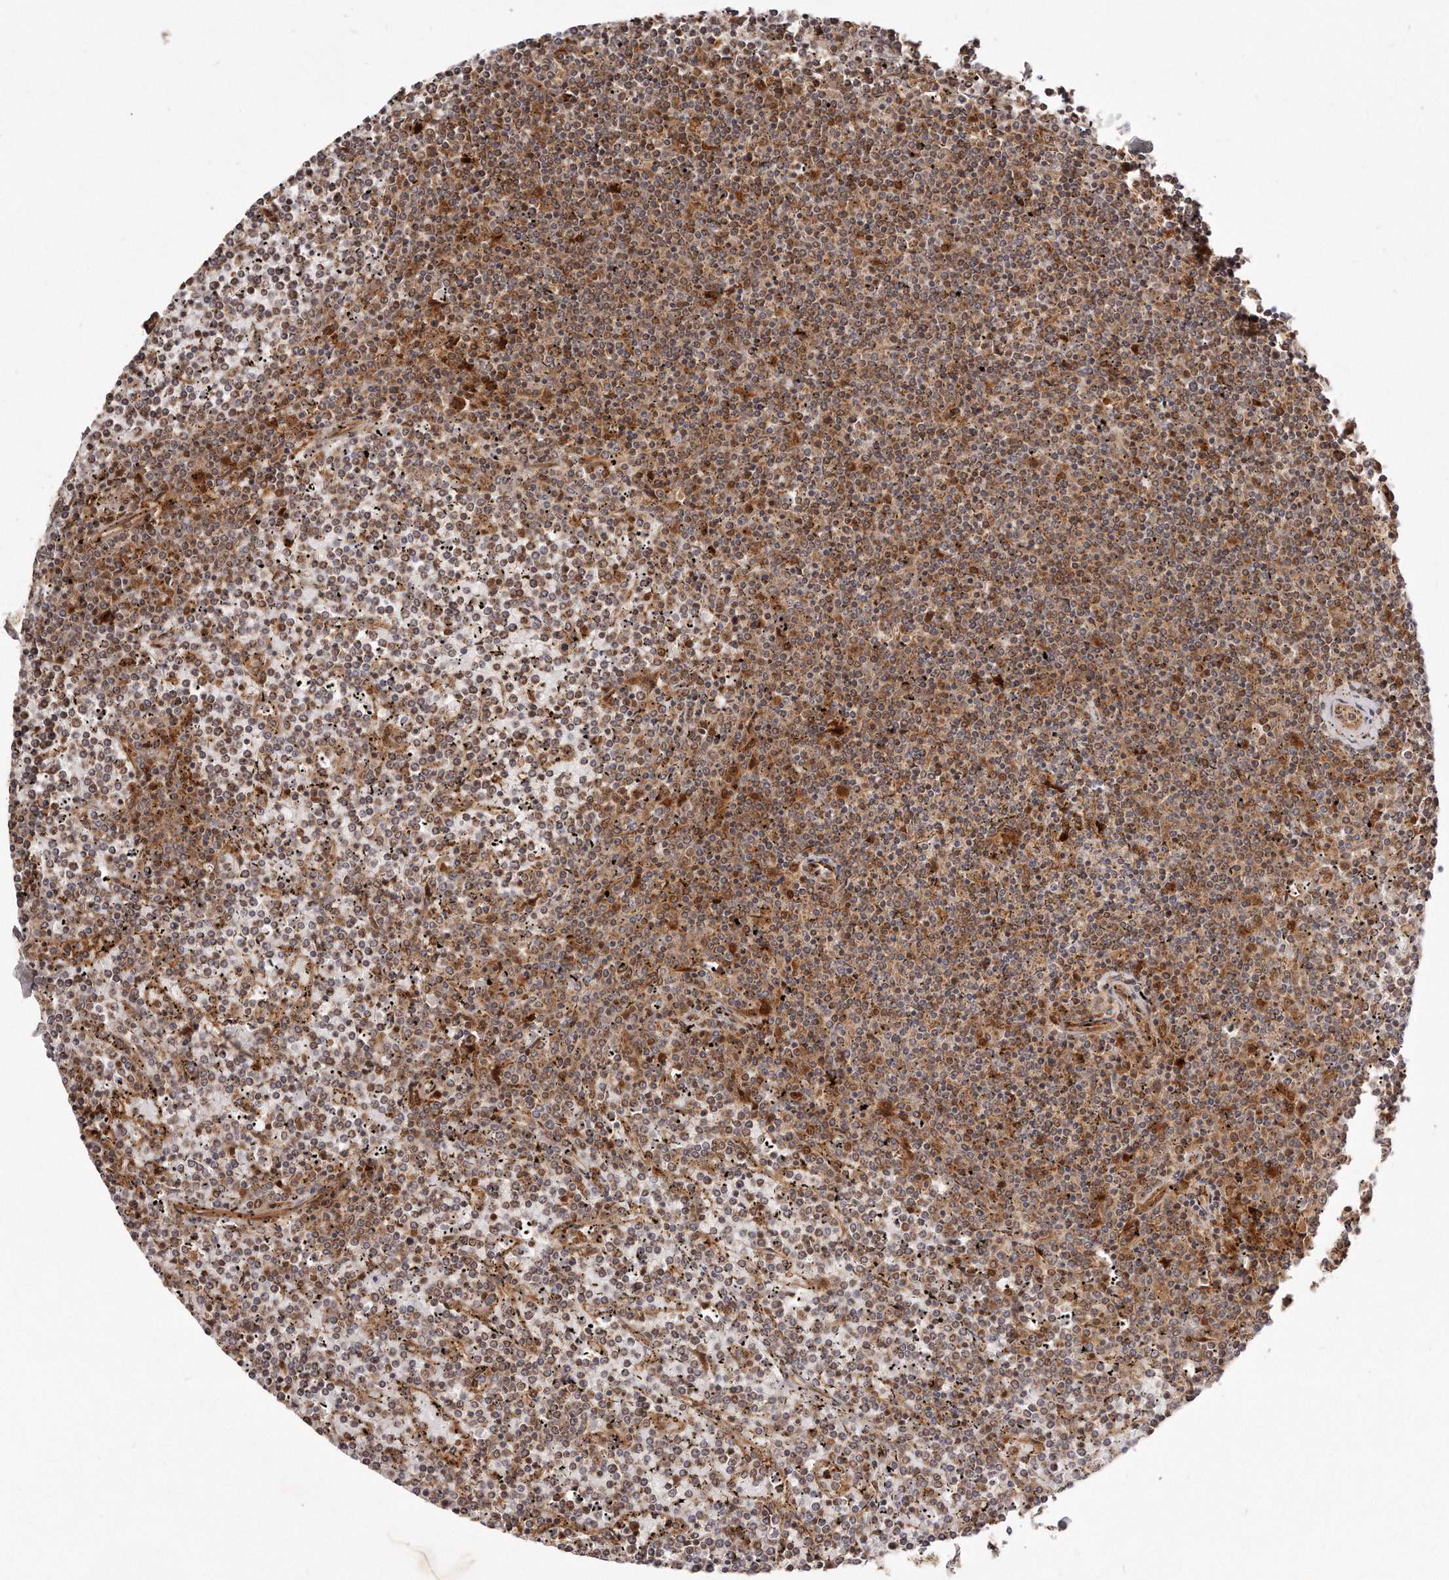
{"staining": {"intensity": "moderate", "quantity": ">75%", "location": "cytoplasmic/membranous"}, "tissue": "lymphoma", "cell_type": "Tumor cells", "image_type": "cancer", "snomed": [{"axis": "morphology", "description": "Malignant lymphoma, non-Hodgkin's type, Low grade"}, {"axis": "topography", "description": "Spleen"}], "caption": "An immunohistochemistry micrograph of neoplastic tissue is shown. Protein staining in brown highlights moderate cytoplasmic/membranous positivity in malignant lymphoma, non-Hodgkin's type (low-grade) within tumor cells.", "gene": "GBP4", "patient": {"sex": "female", "age": 19}}